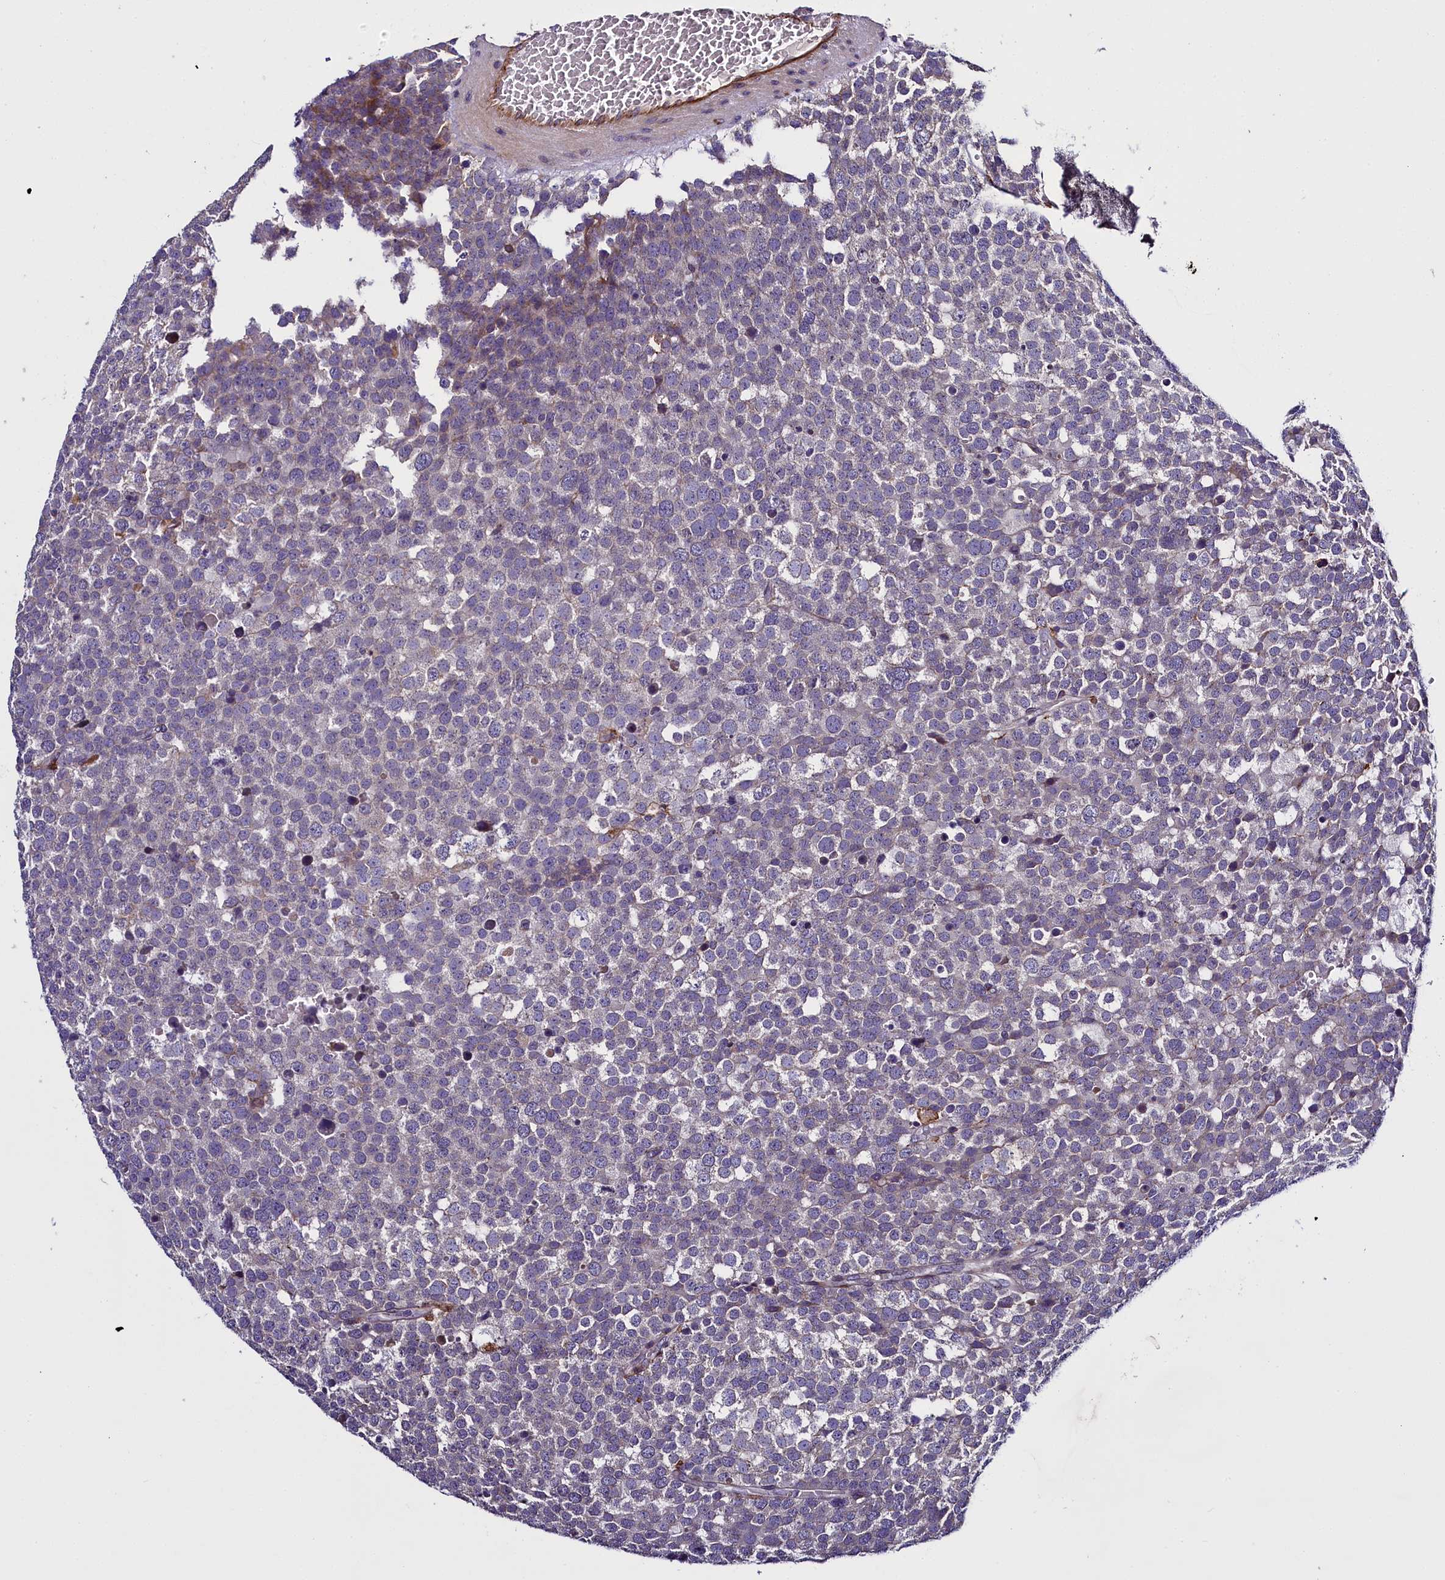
{"staining": {"intensity": "negative", "quantity": "none", "location": "none"}, "tissue": "testis cancer", "cell_type": "Tumor cells", "image_type": "cancer", "snomed": [{"axis": "morphology", "description": "Seminoma, NOS"}, {"axis": "topography", "description": "Testis"}], "caption": "DAB (3,3'-diaminobenzidine) immunohistochemical staining of seminoma (testis) displays no significant staining in tumor cells.", "gene": "MRC2", "patient": {"sex": "male", "age": 71}}